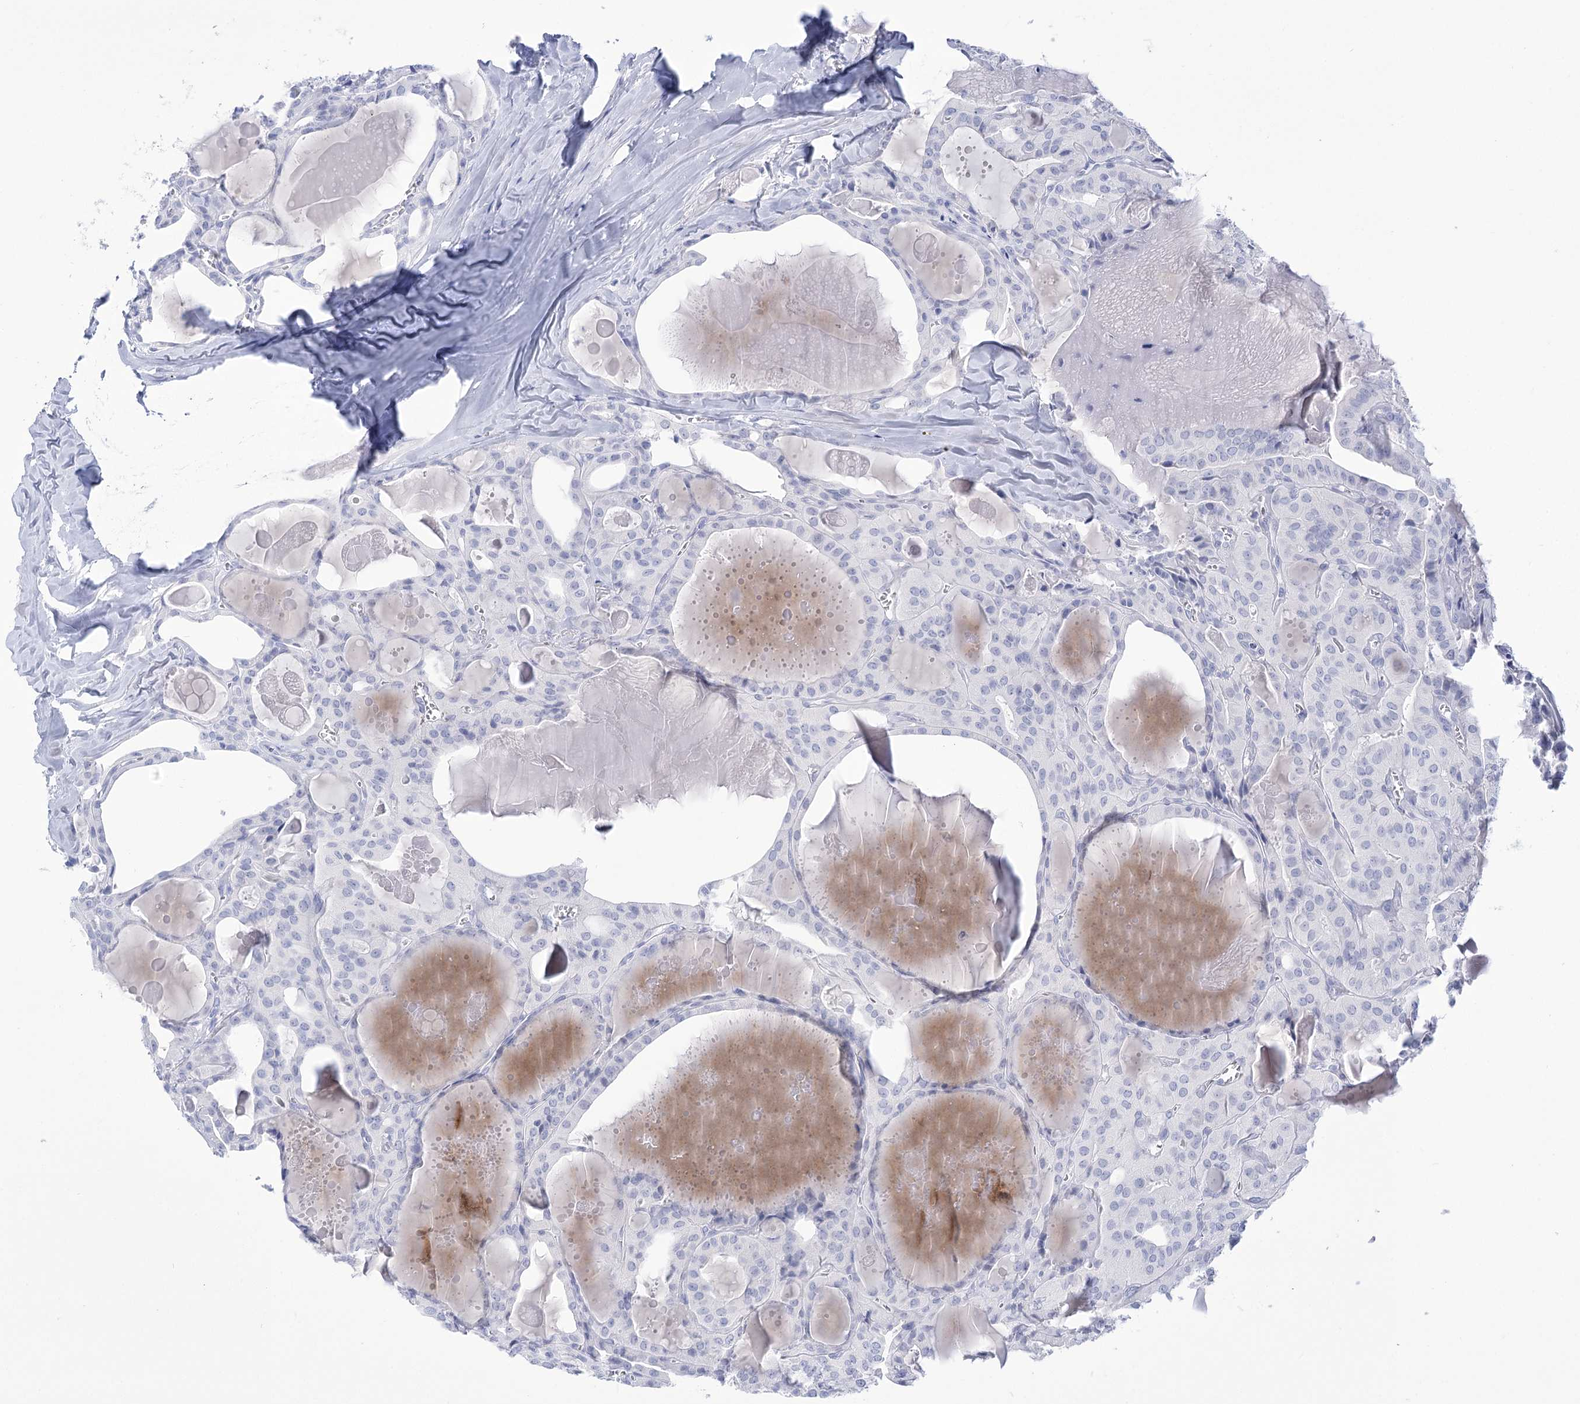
{"staining": {"intensity": "negative", "quantity": "none", "location": "none"}, "tissue": "thyroid cancer", "cell_type": "Tumor cells", "image_type": "cancer", "snomed": [{"axis": "morphology", "description": "Papillary adenocarcinoma, NOS"}, {"axis": "topography", "description": "Thyroid gland"}], "caption": "A high-resolution micrograph shows immunohistochemistry (IHC) staining of thyroid papillary adenocarcinoma, which displays no significant expression in tumor cells. The staining is performed using DAB (3,3'-diaminobenzidine) brown chromogen with nuclei counter-stained in using hematoxylin.", "gene": "PBLD", "patient": {"sex": "male", "age": 52}}